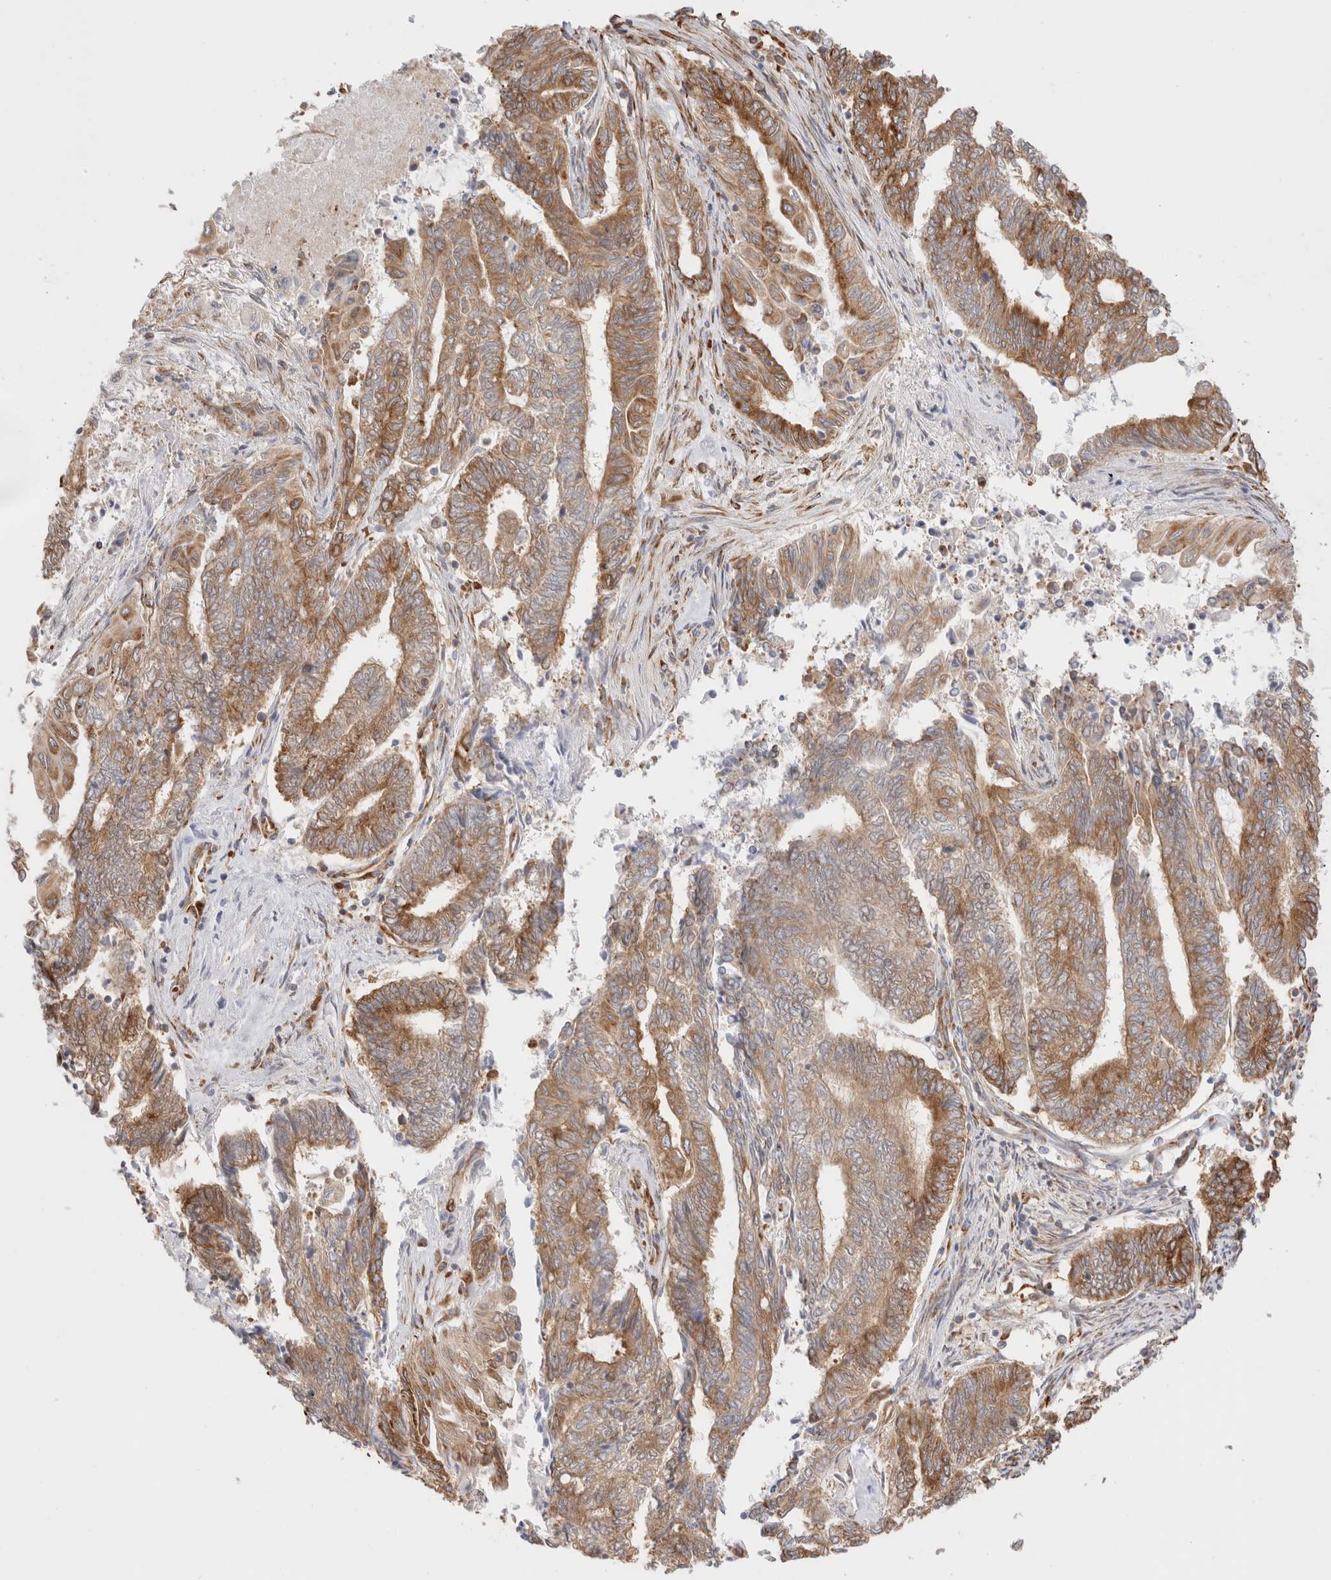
{"staining": {"intensity": "moderate", "quantity": ">75%", "location": "cytoplasmic/membranous"}, "tissue": "endometrial cancer", "cell_type": "Tumor cells", "image_type": "cancer", "snomed": [{"axis": "morphology", "description": "Adenocarcinoma, NOS"}, {"axis": "topography", "description": "Uterus"}, {"axis": "topography", "description": "Endometrium"}], "caption": "Immunohistochemistry (IHC) of endometrial cancer (adenocarcinoma) demonstrates medium levels of moderate cytoplasmic/membranous expression in about >75% of tumor cells. (Brightfield microscopy of DAB IHC at high magnification).", "gene": "ZC2HC1A", "patient": {"sex": "female", "age": 70}}